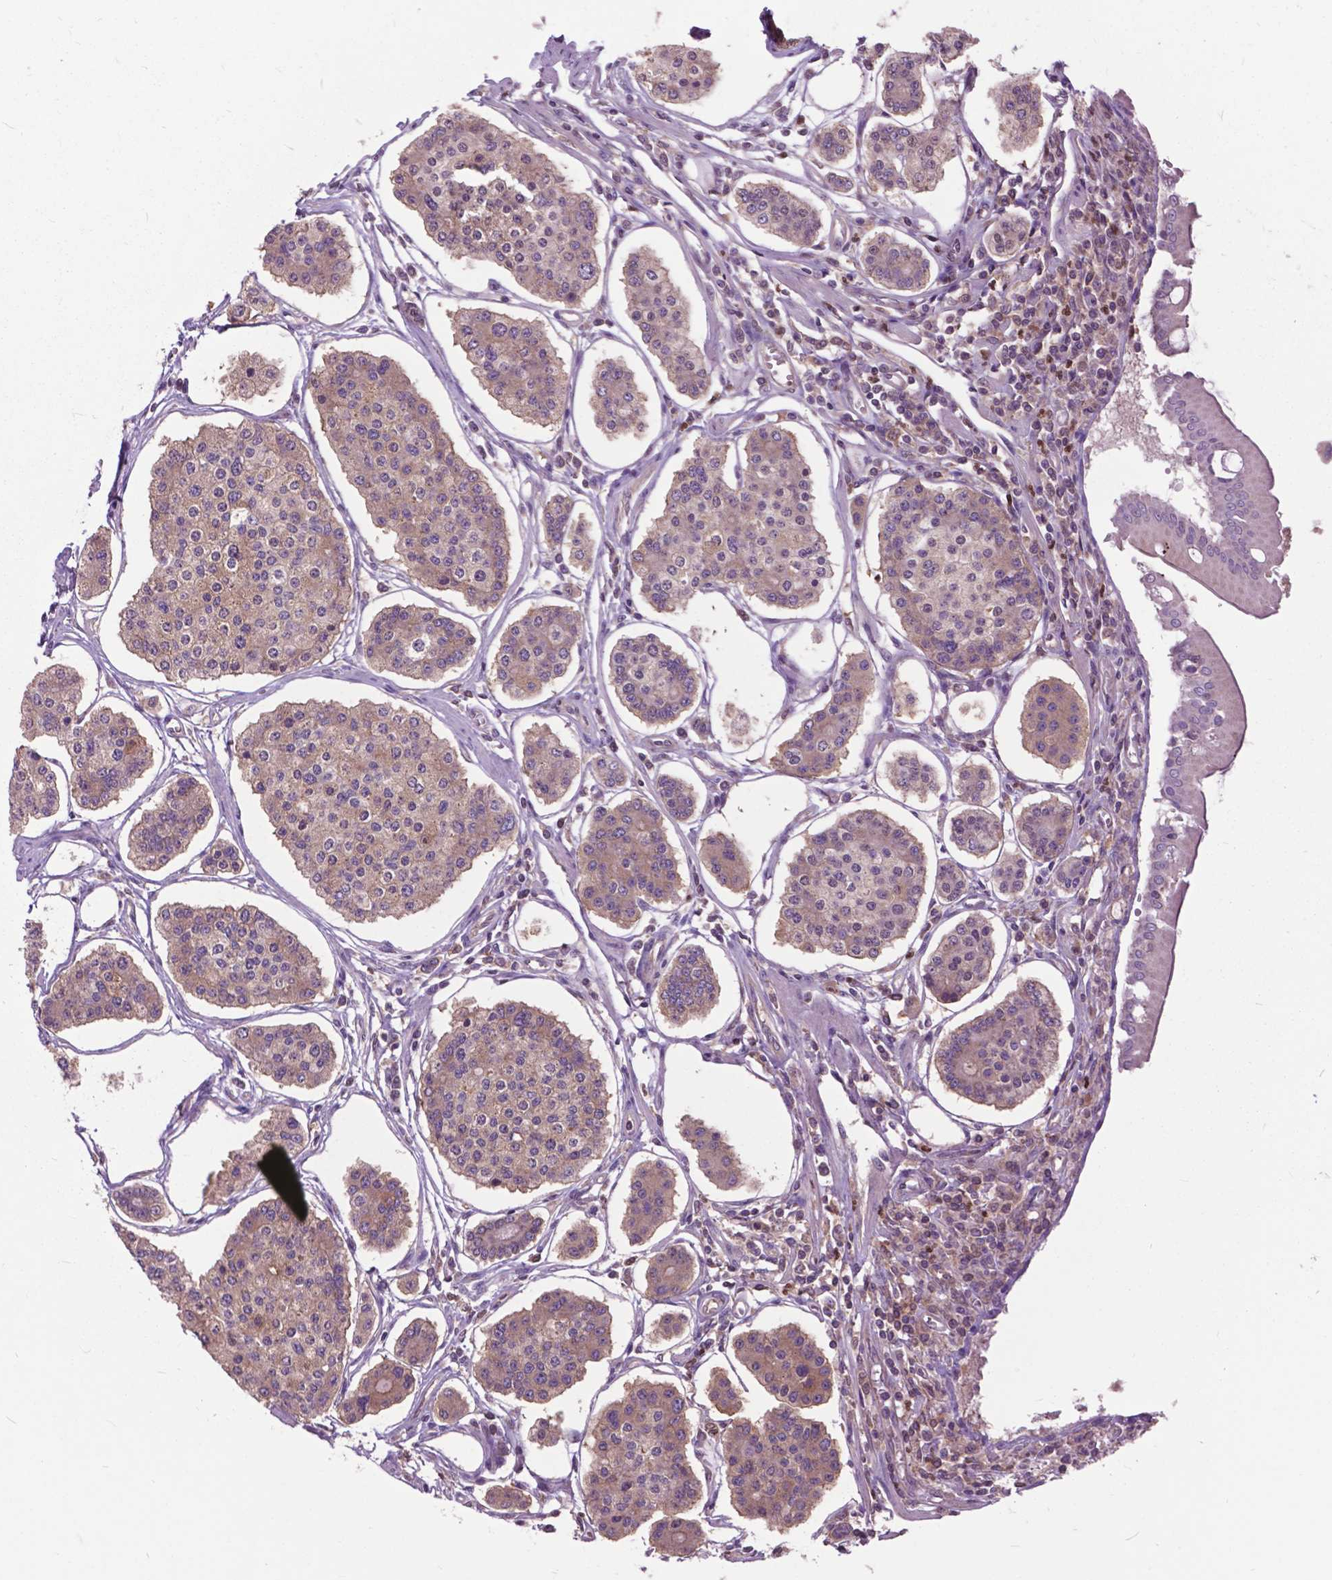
{"staining": {"intensity": "weak", "quantity": ">75%", "location": "cytoplasmic/membranous"}, "tissue": "carcinoid", "cell_type": "Tumor cells", "image_type": "cancer", "snomed": [{"axis": "morphology", "description": "Carcinoid, malignant, NOS"}, {"axis": "topography", "description": "Small intestine"}], "caption": "A low amount of weak cytoplasmic/membranous expression is identified in about >75% of tumor cells in carcinoid tissue. (brown staining indicates protein expression, while blue staining denotes nuclei).", "gene": "ARAF", "patient": {"sex": "female", "age": 65}}